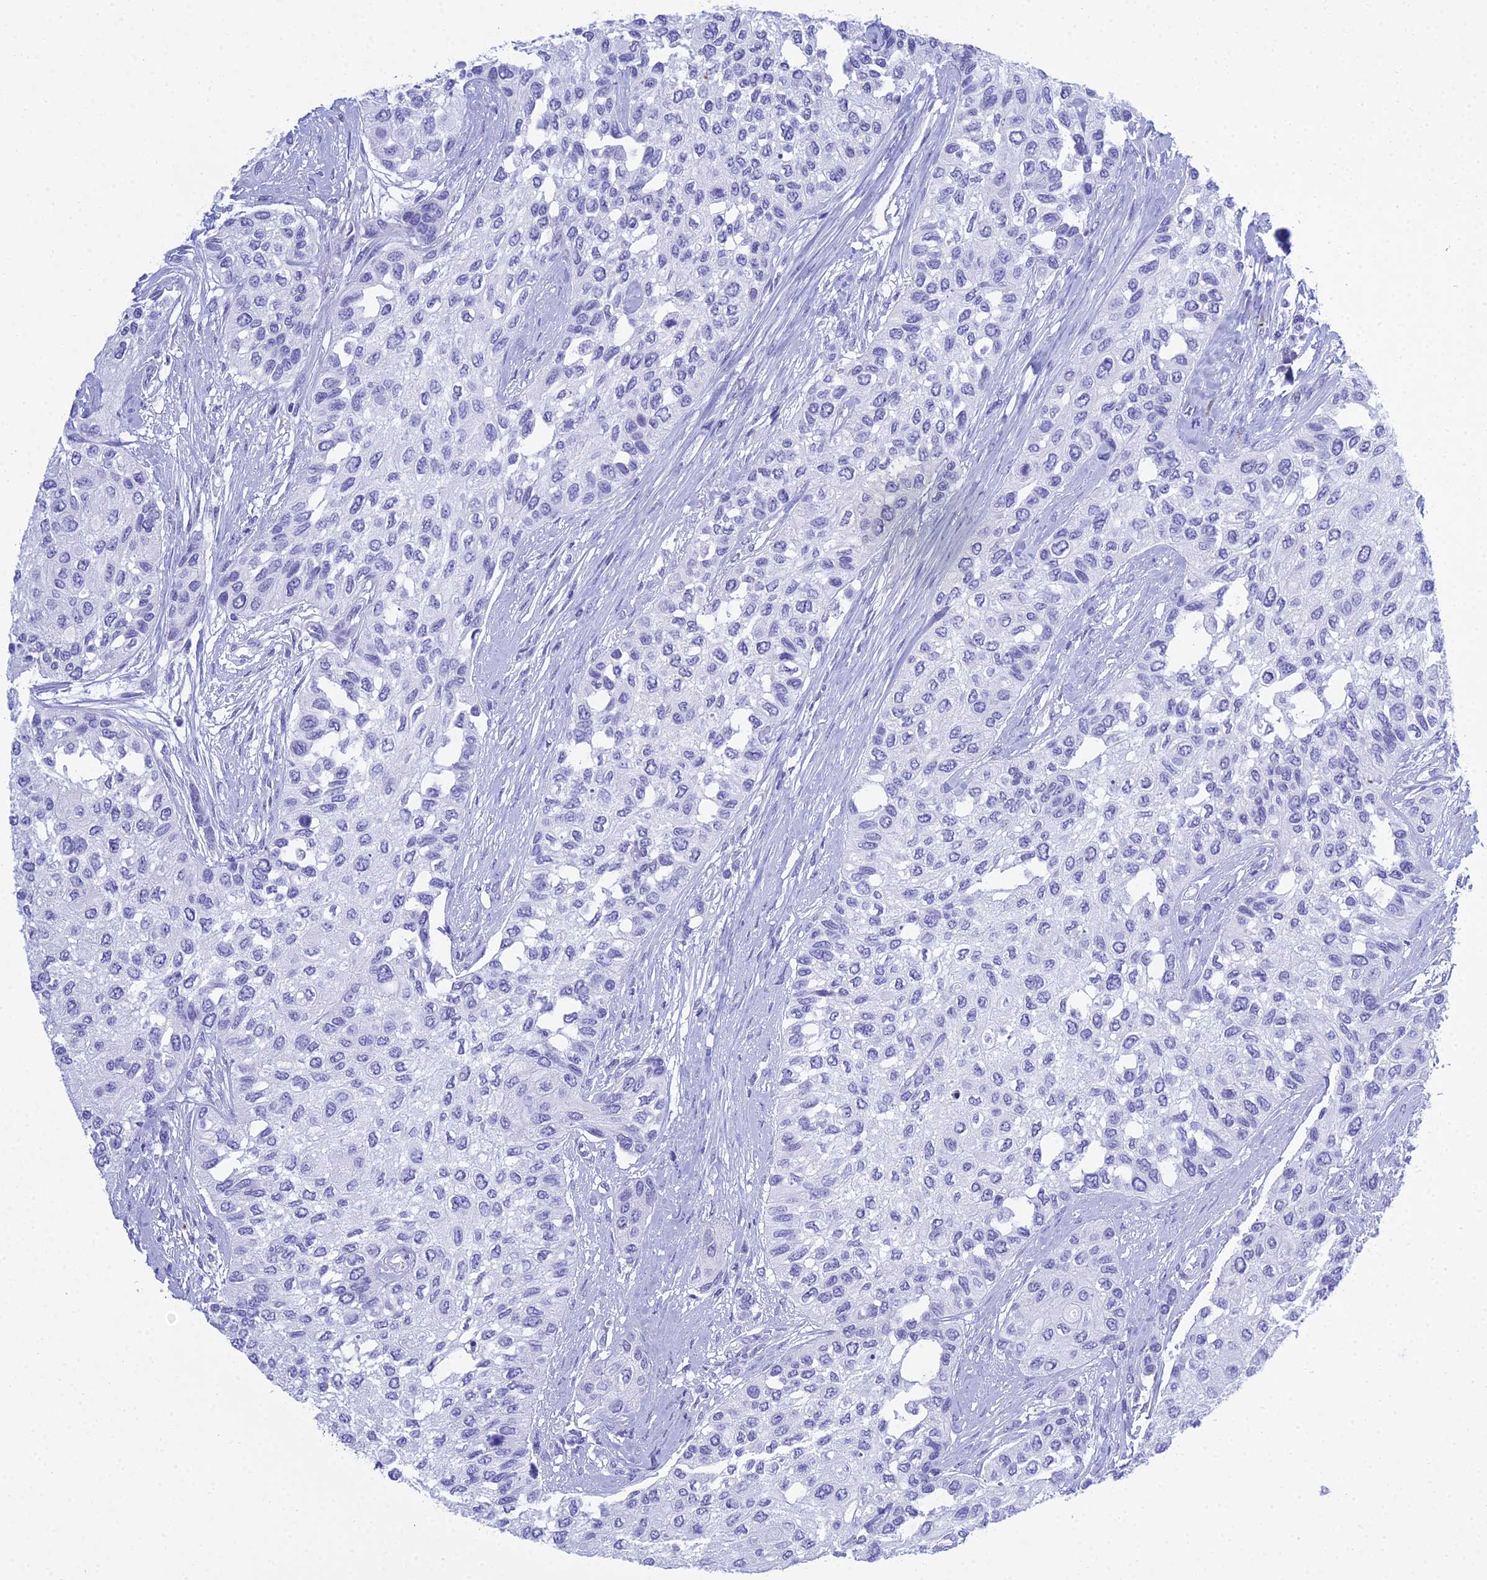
{"staining": {"intensity": "negative", "quantity": "none", "location": "none"}, "tissue": "urothelial cancer", "cell_type": "Tumor cells", "image_type": "cancer", "snomed": [{"axis": "morphology", "description": "Normal tissue, NOS"}, {"axis": "morphology", "description": "Urothelial carcinoma, High grade"}, {"axis": "topography", "description": "Vascular tissue"}, {"axis": "topography", "description": "Urinary bladder"}], "caption": "DAB immunohistochemical staining of urothelial carcinoma (high-grade) shows no significant positivity in tumor cells.", "gene": "PATE4", "patient": {"sex": "female", "age": 56}}